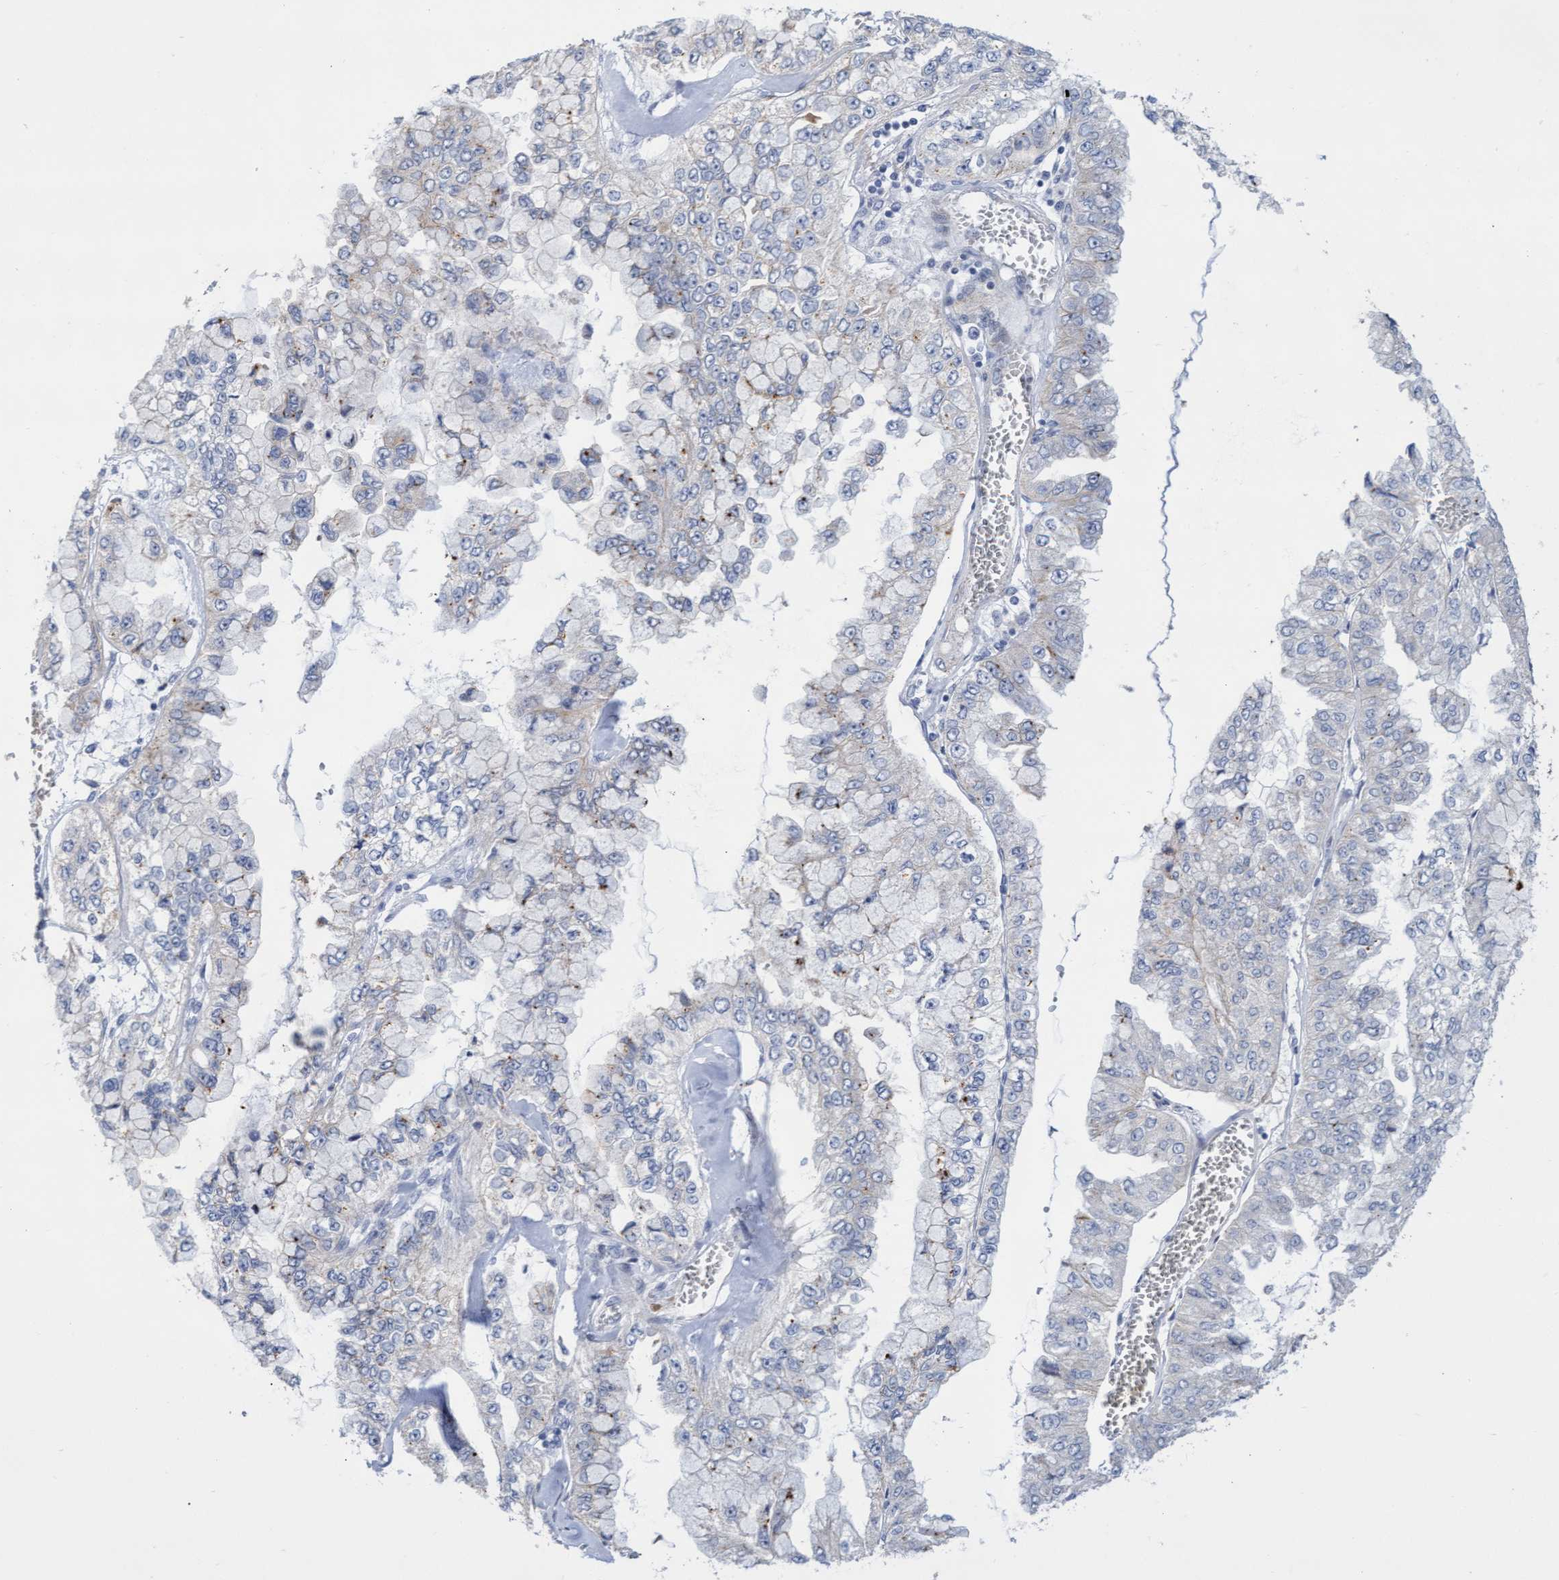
{"staining": {"intensity": "negative", "quantity": "none", "location": "none"}, "tissue": "liver cancer", "cell_type": "Tumor cells", "image_type": "cancer", "snomed": [{"axis": "morphology", "description": "Cholangiocarcinoma"}, {"axis": "topography", "description": "Liver"}], "caption": "A high-resolution photomicrograph shows IHC staining of liver cancer, which shows no significant positivity in tumor cells.", "gene": "ABCF2", "patient": {"sex": "female", "age": 79}}